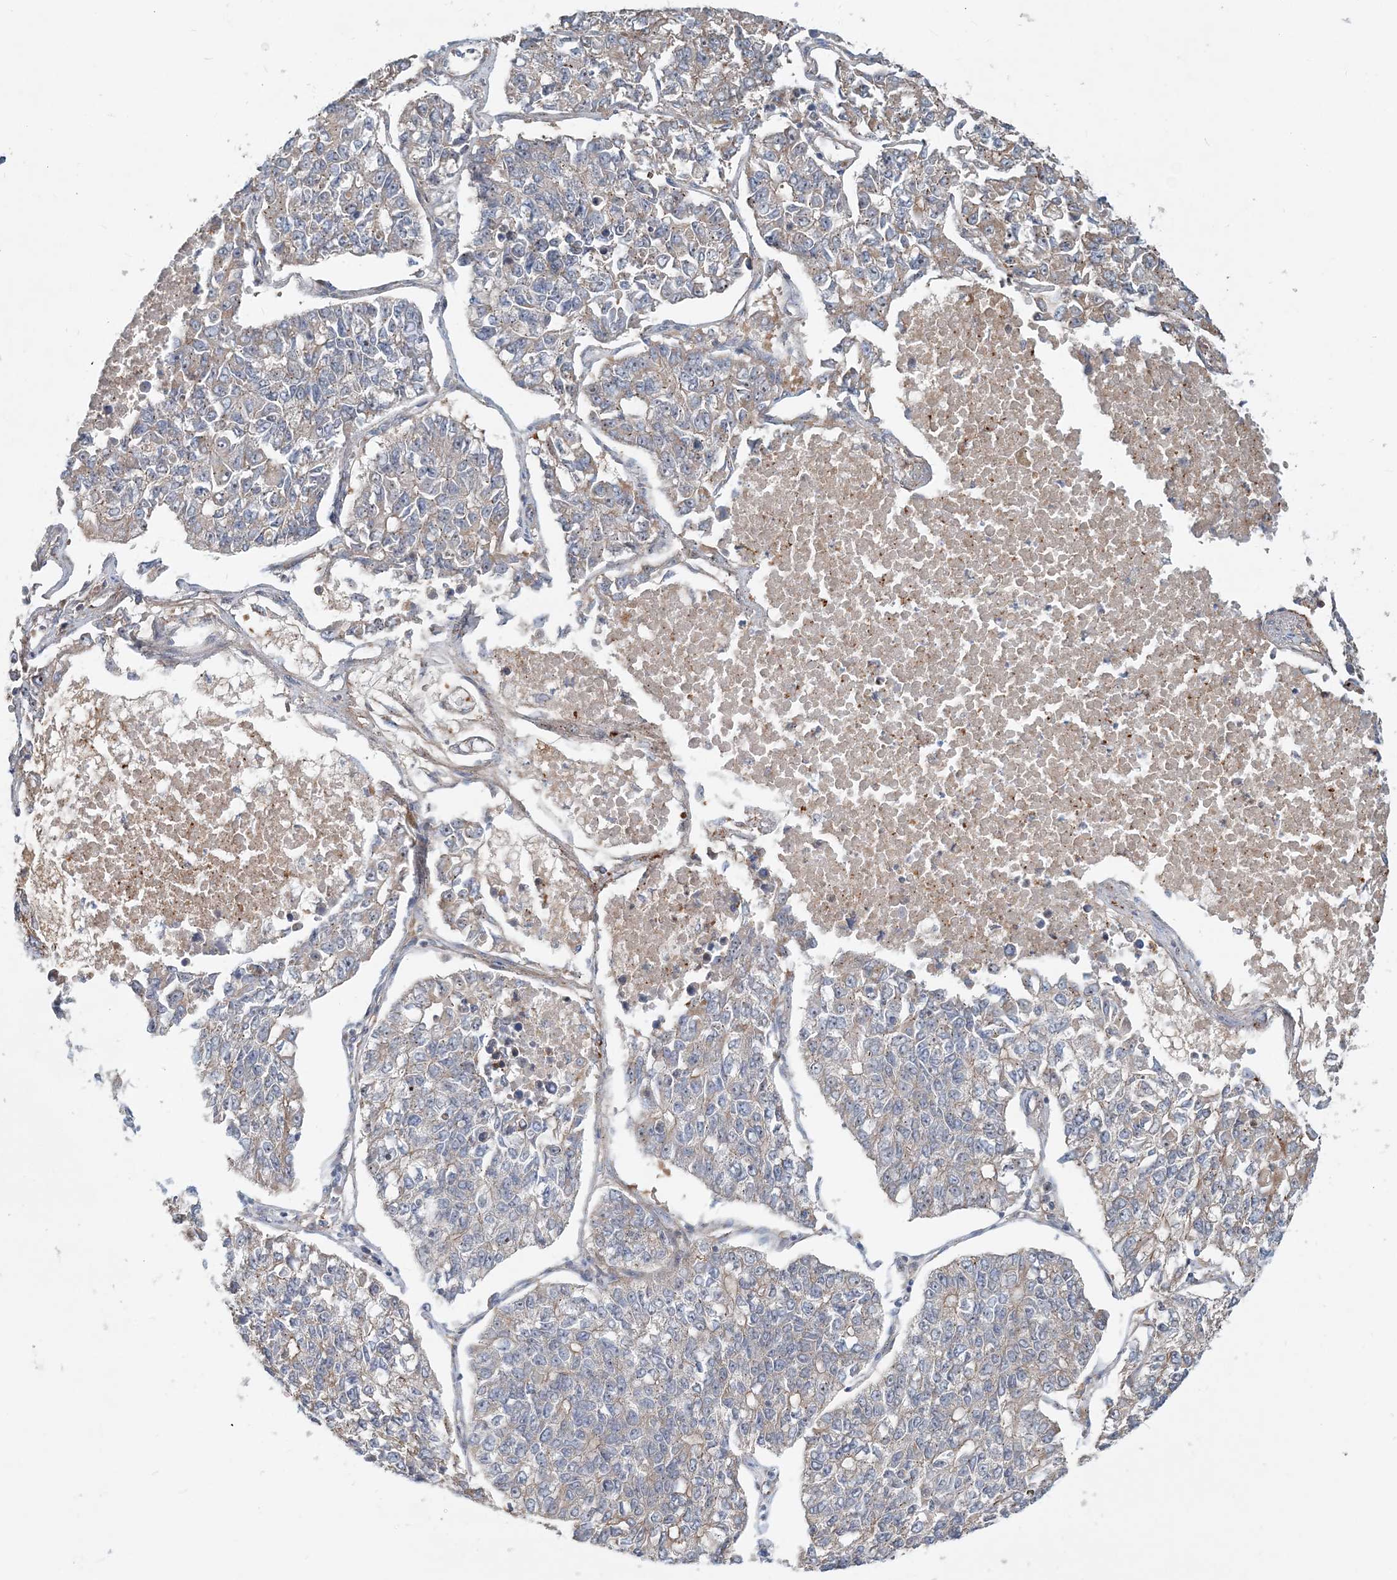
{"staining": {"intensity": "weak", "quantity": "25%-75%", "location": "cytoplasmic/membranous"}, "tissue": "lung cancer", "cell_type": "Tumor cells", "image_type": "cancer", "snomed": [{"axis": "morphology", "description": "Adenocarcinoma, NOS"}, {"axis": "topography", "description": "Lung"}], "caption": "Protein staining displays weak cytoplasmic/membranous positivity in about 25%-75% of tumor cells in lung adenocarcinoma.", "gene": "CXXC5", "patient": {"sex": "male", "age": 49}}